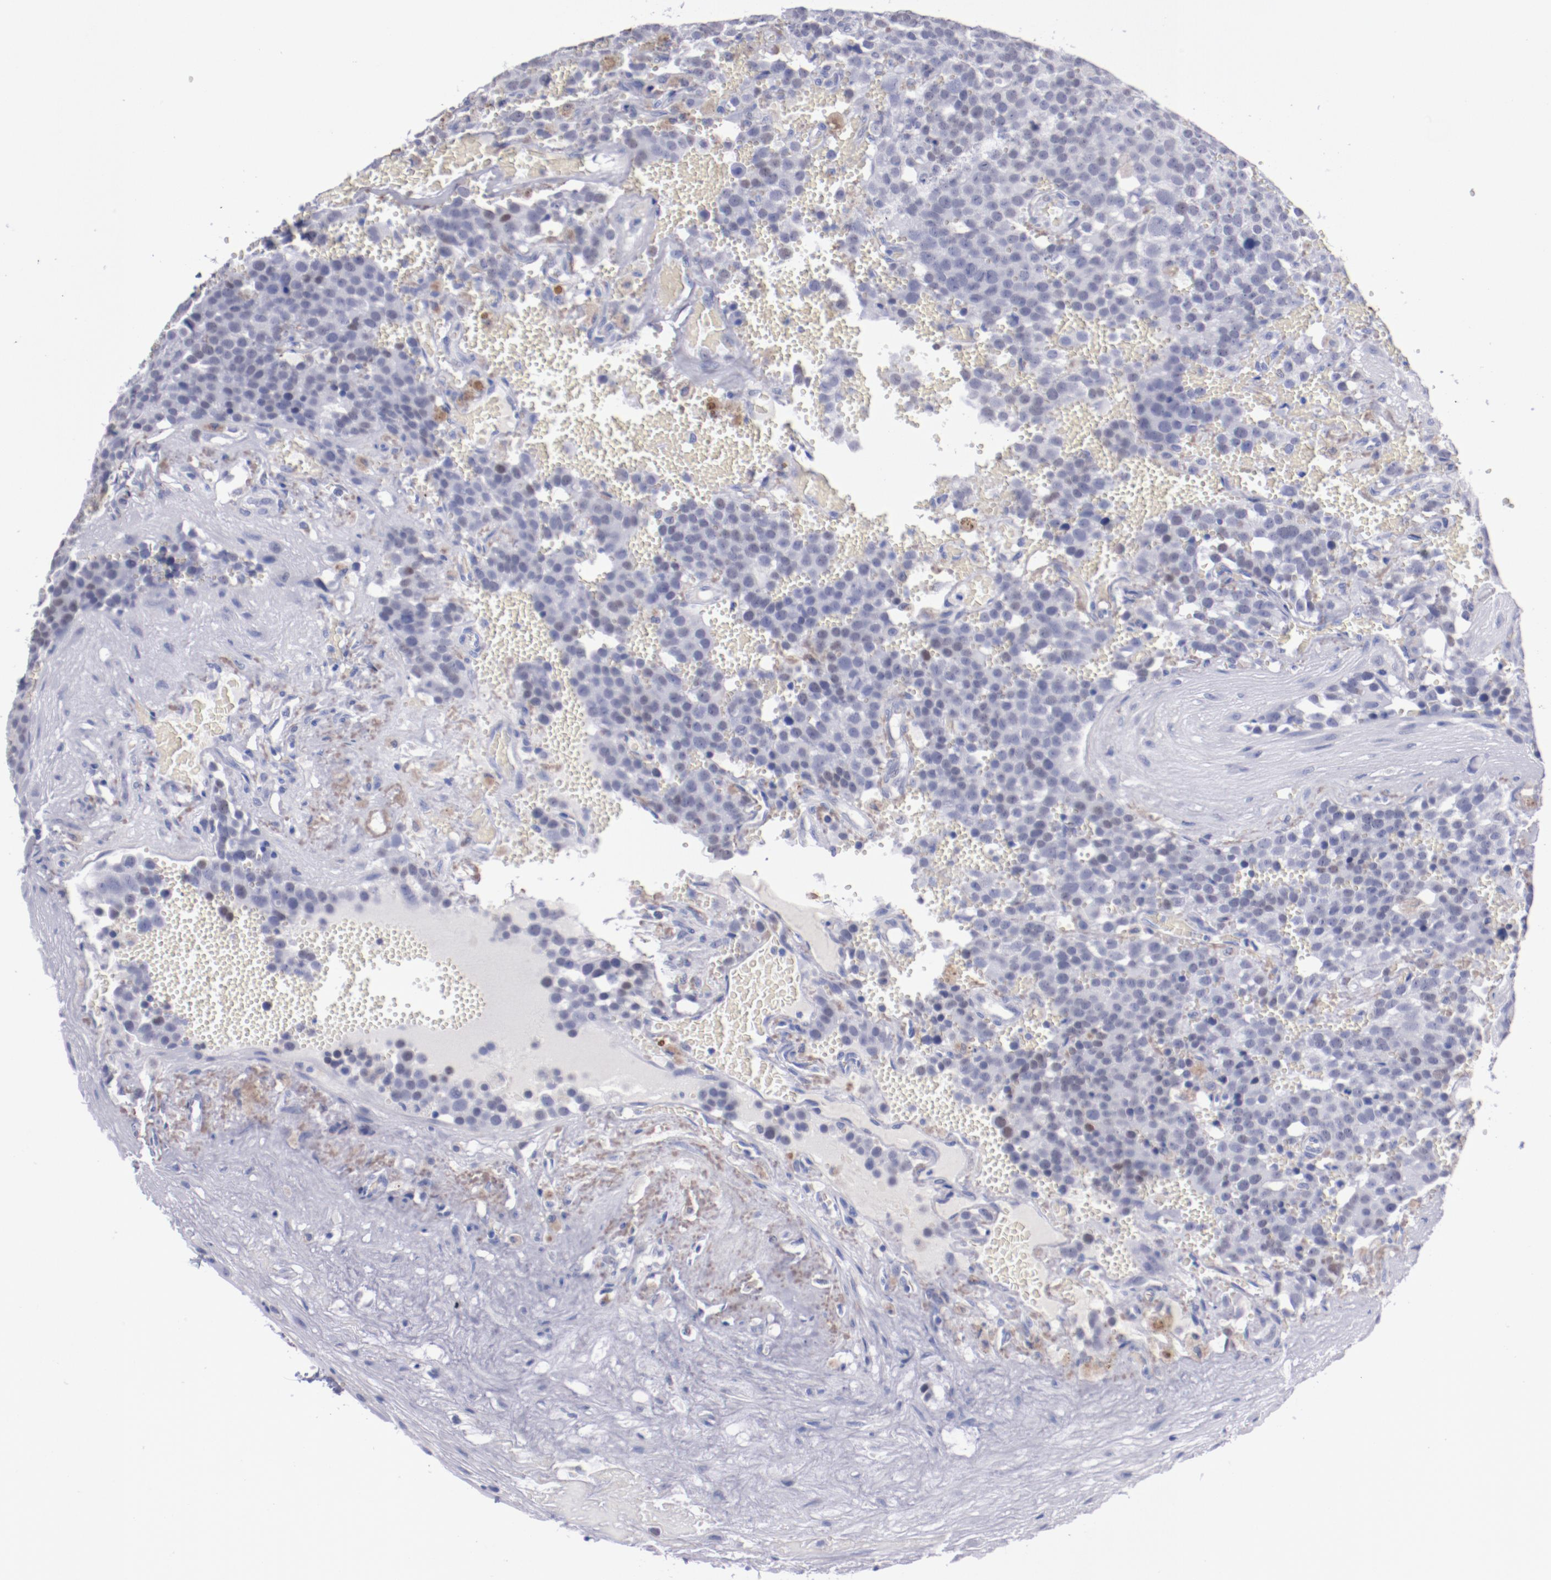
{"staining": {"intensity": "weak", "quantity": "<25%", "location": "nuclear"}, "tissue": "testis cancer", "cell_type": "Tumor cells", "image_type": "cancer", "snomed": [{"axis": "morphology", "description": "Seminoma, NOS"}, {"axis": "topography", "description": "Testis"}], "caption": "DAB immunohistochemical staining of human testis cancer (seminoma) demonstrates no significant staining in tumor cells.", "gene": "HNF1B", "patient": {"sex": "male", "age": 71}}